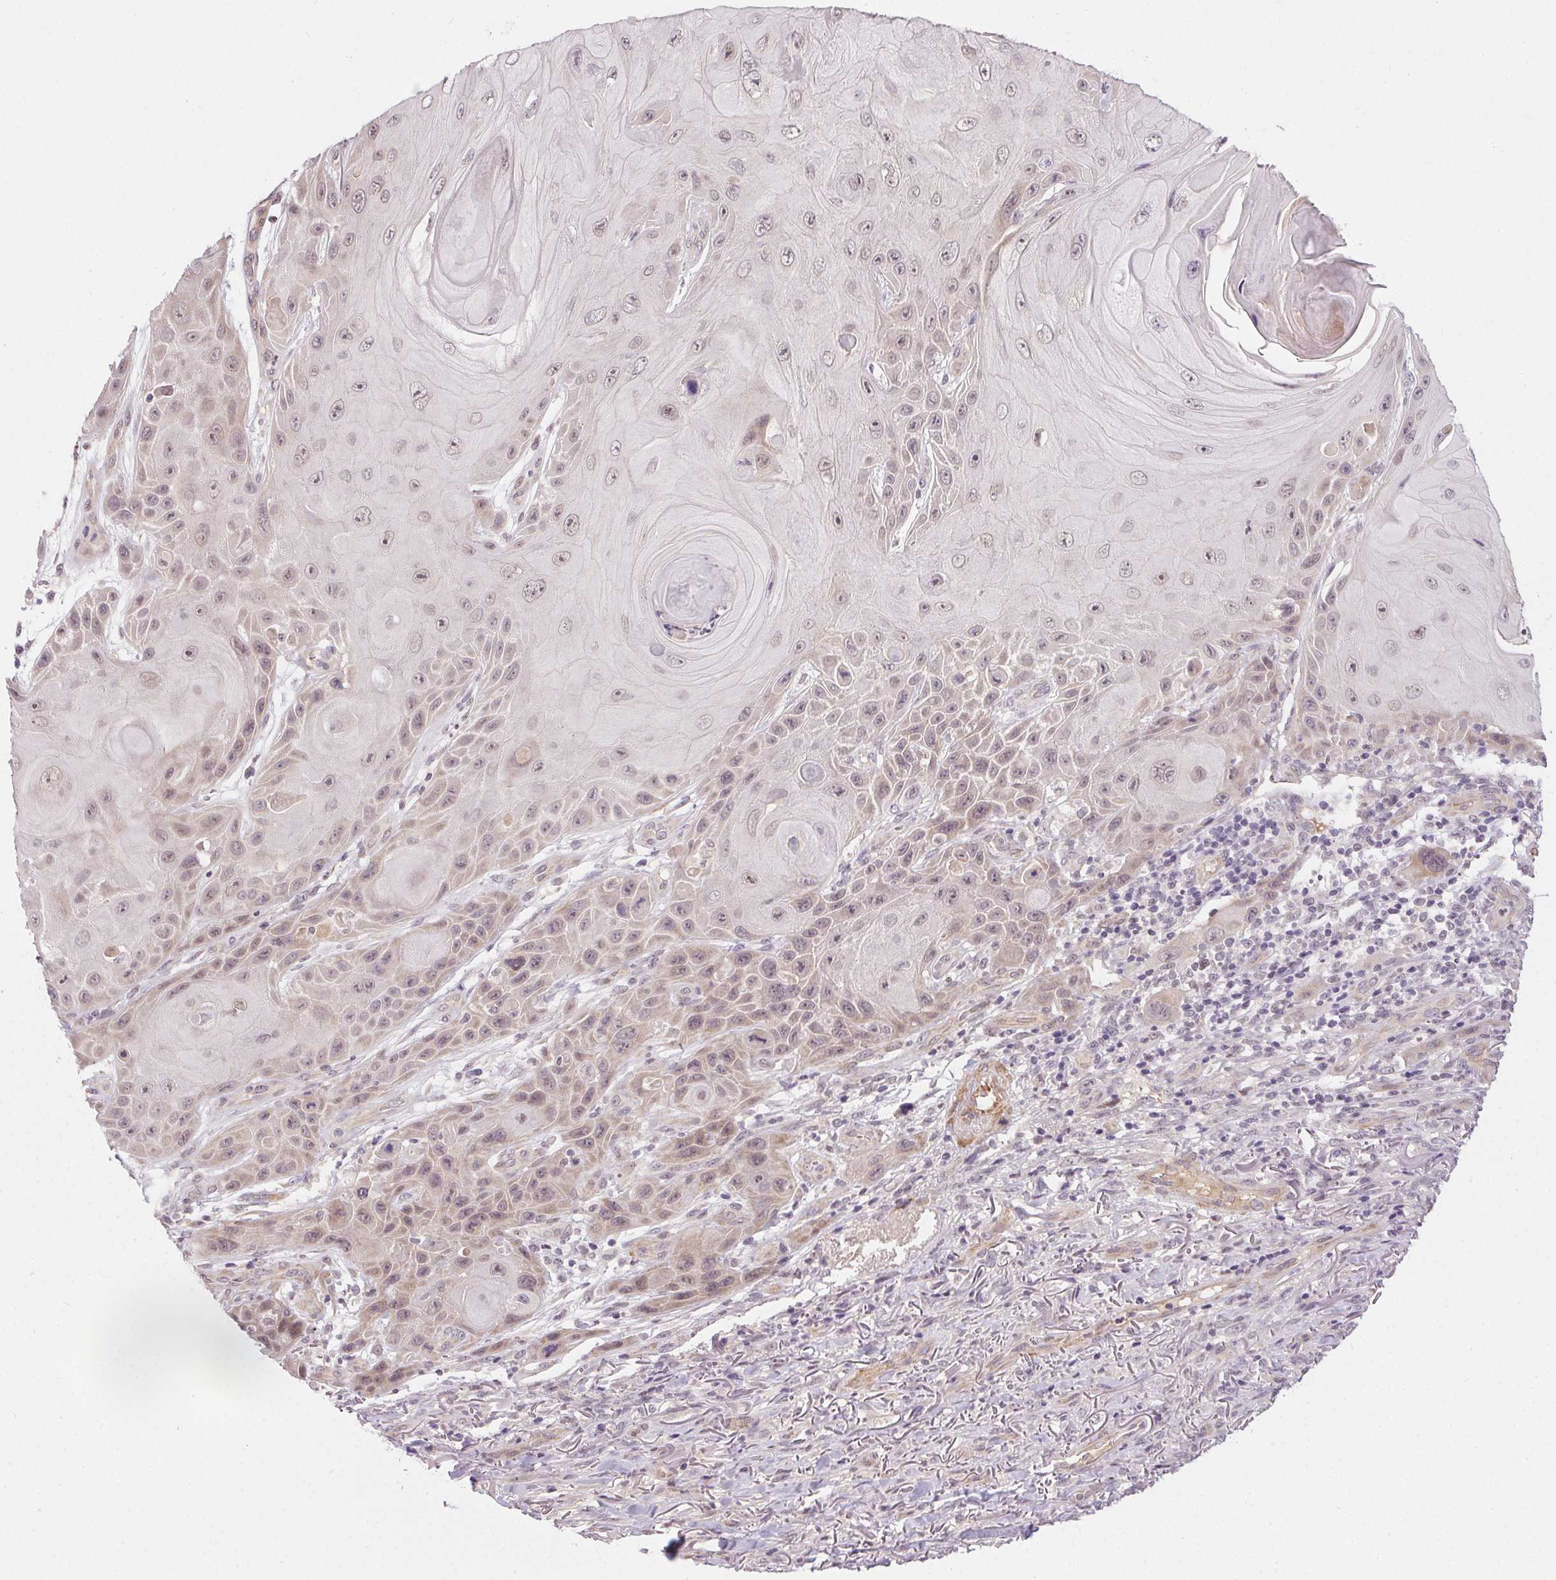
{"staining": {"intensity": "weak", "quantity": "<25%", "location": "cytoplasmic/membranous"}, "tissue": "skin cancer", "cell_type": "Tumor cells", "image_type": "cancer", "snomed": [{"axis": "morphology", "description": "Squamous cell carcinoma, NOS"}, {"axis": "topography", "description": "Skin"}], "caption": "There is no significant expression in tumor cells of skin cancer. (Stains: DAB immunohistochemistry (IHC) with hematoxylin counter stain, Microscopy: brightfield microscopy at high magnification).", "gene": "CFAP92", "patient": {"sex": "female", "age": 94}}